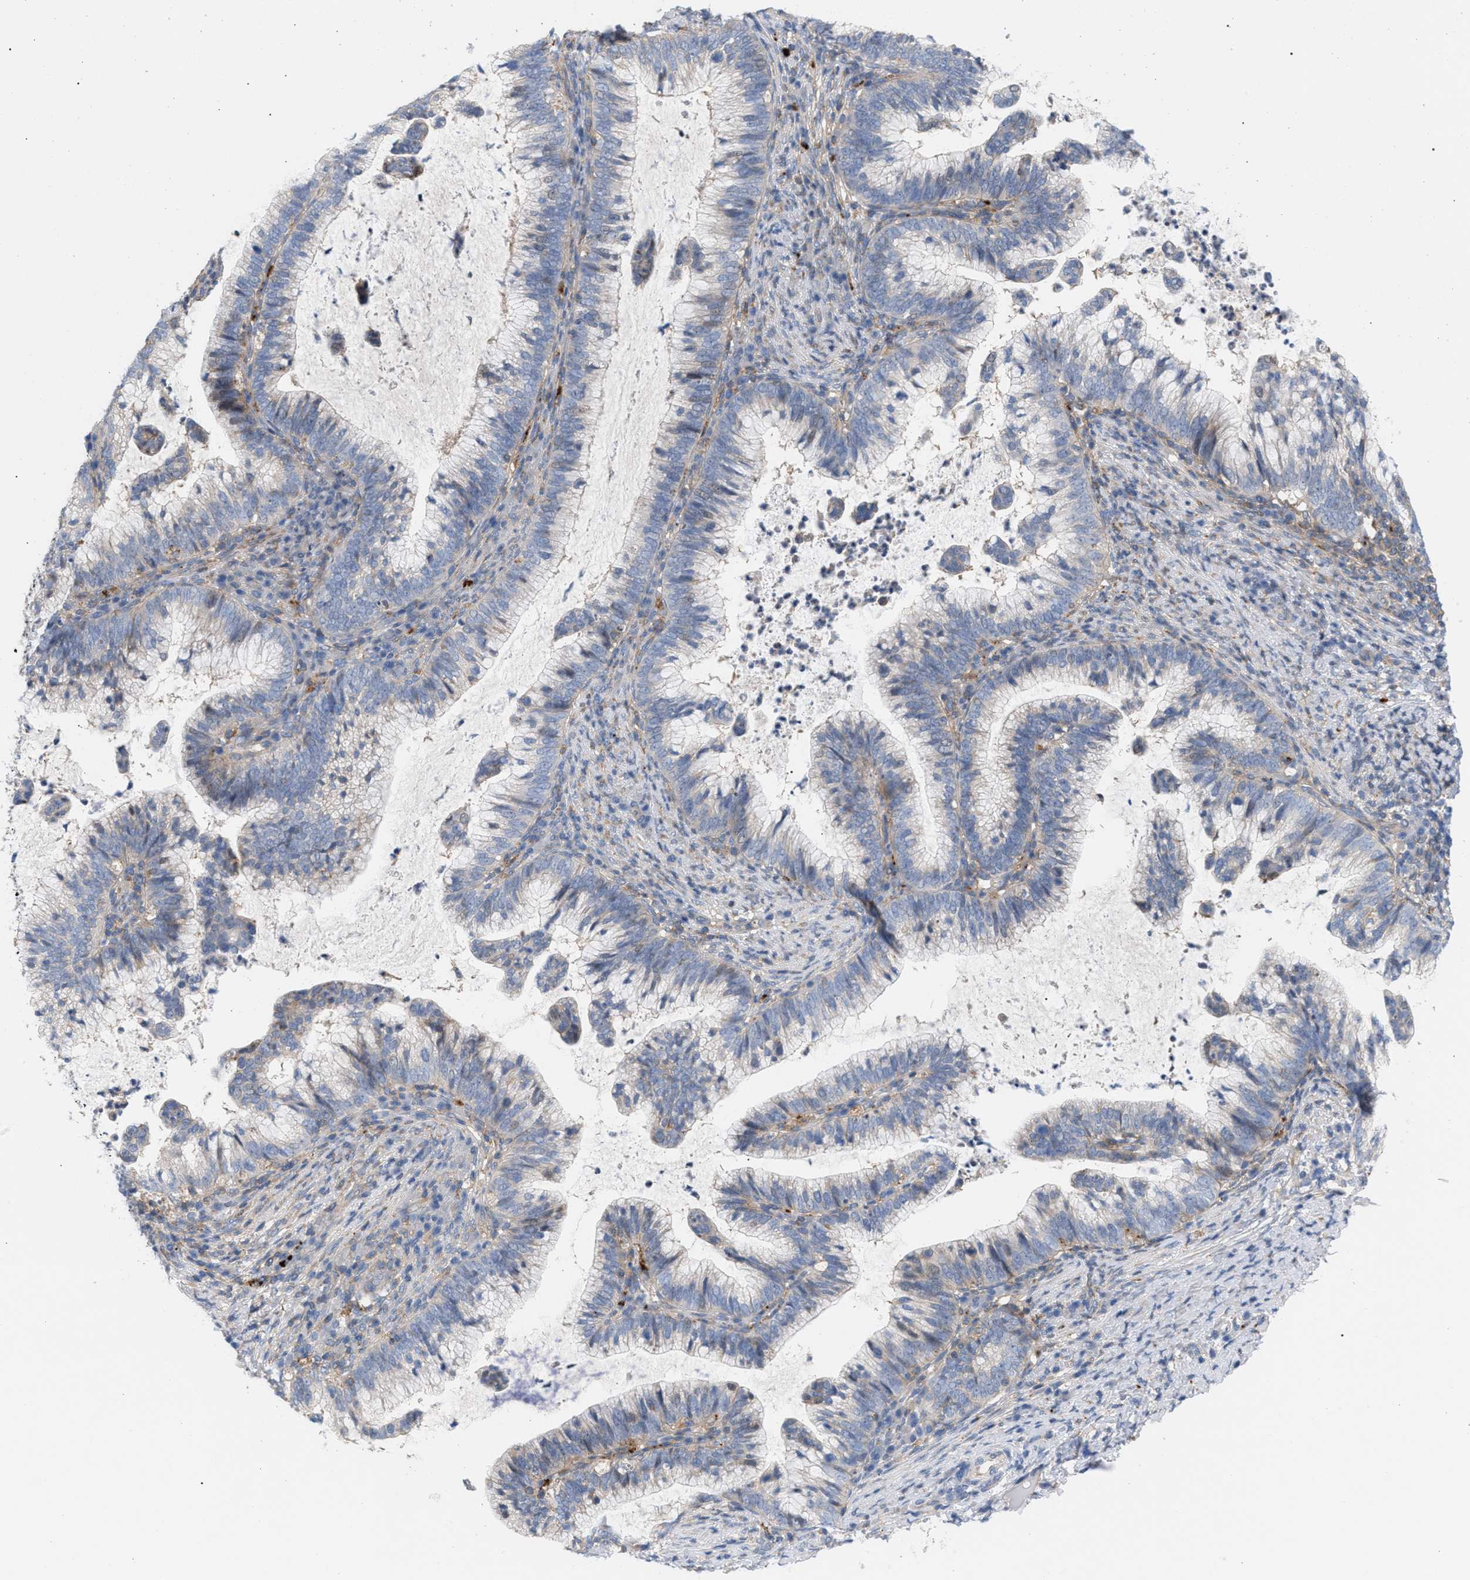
{"staining": {"intensity": "negative", "quantity": "none", "location": "none"}, "tissue": "cervical cancer", "cell_type": "Tumor cells", "image_type": "cancer", "snomed": [{"axis": "morphology", "description": "Adenocarcinoma, NOS"}, {"axis": "topography", "description": "Cervix"}], "caption": "An immunohistochemistry micrograph of cervical cancer (adenocarcinoma) is shown. There is no staining in tumor cells of cervical cancer (adenocarcinoma). (DAB (3,3'-diaminobenzidine) IHC visualized using brightfield microscopy, high magnification).", "gene": "MBTD1", "patient": {"sex": "female", "age": 36}}